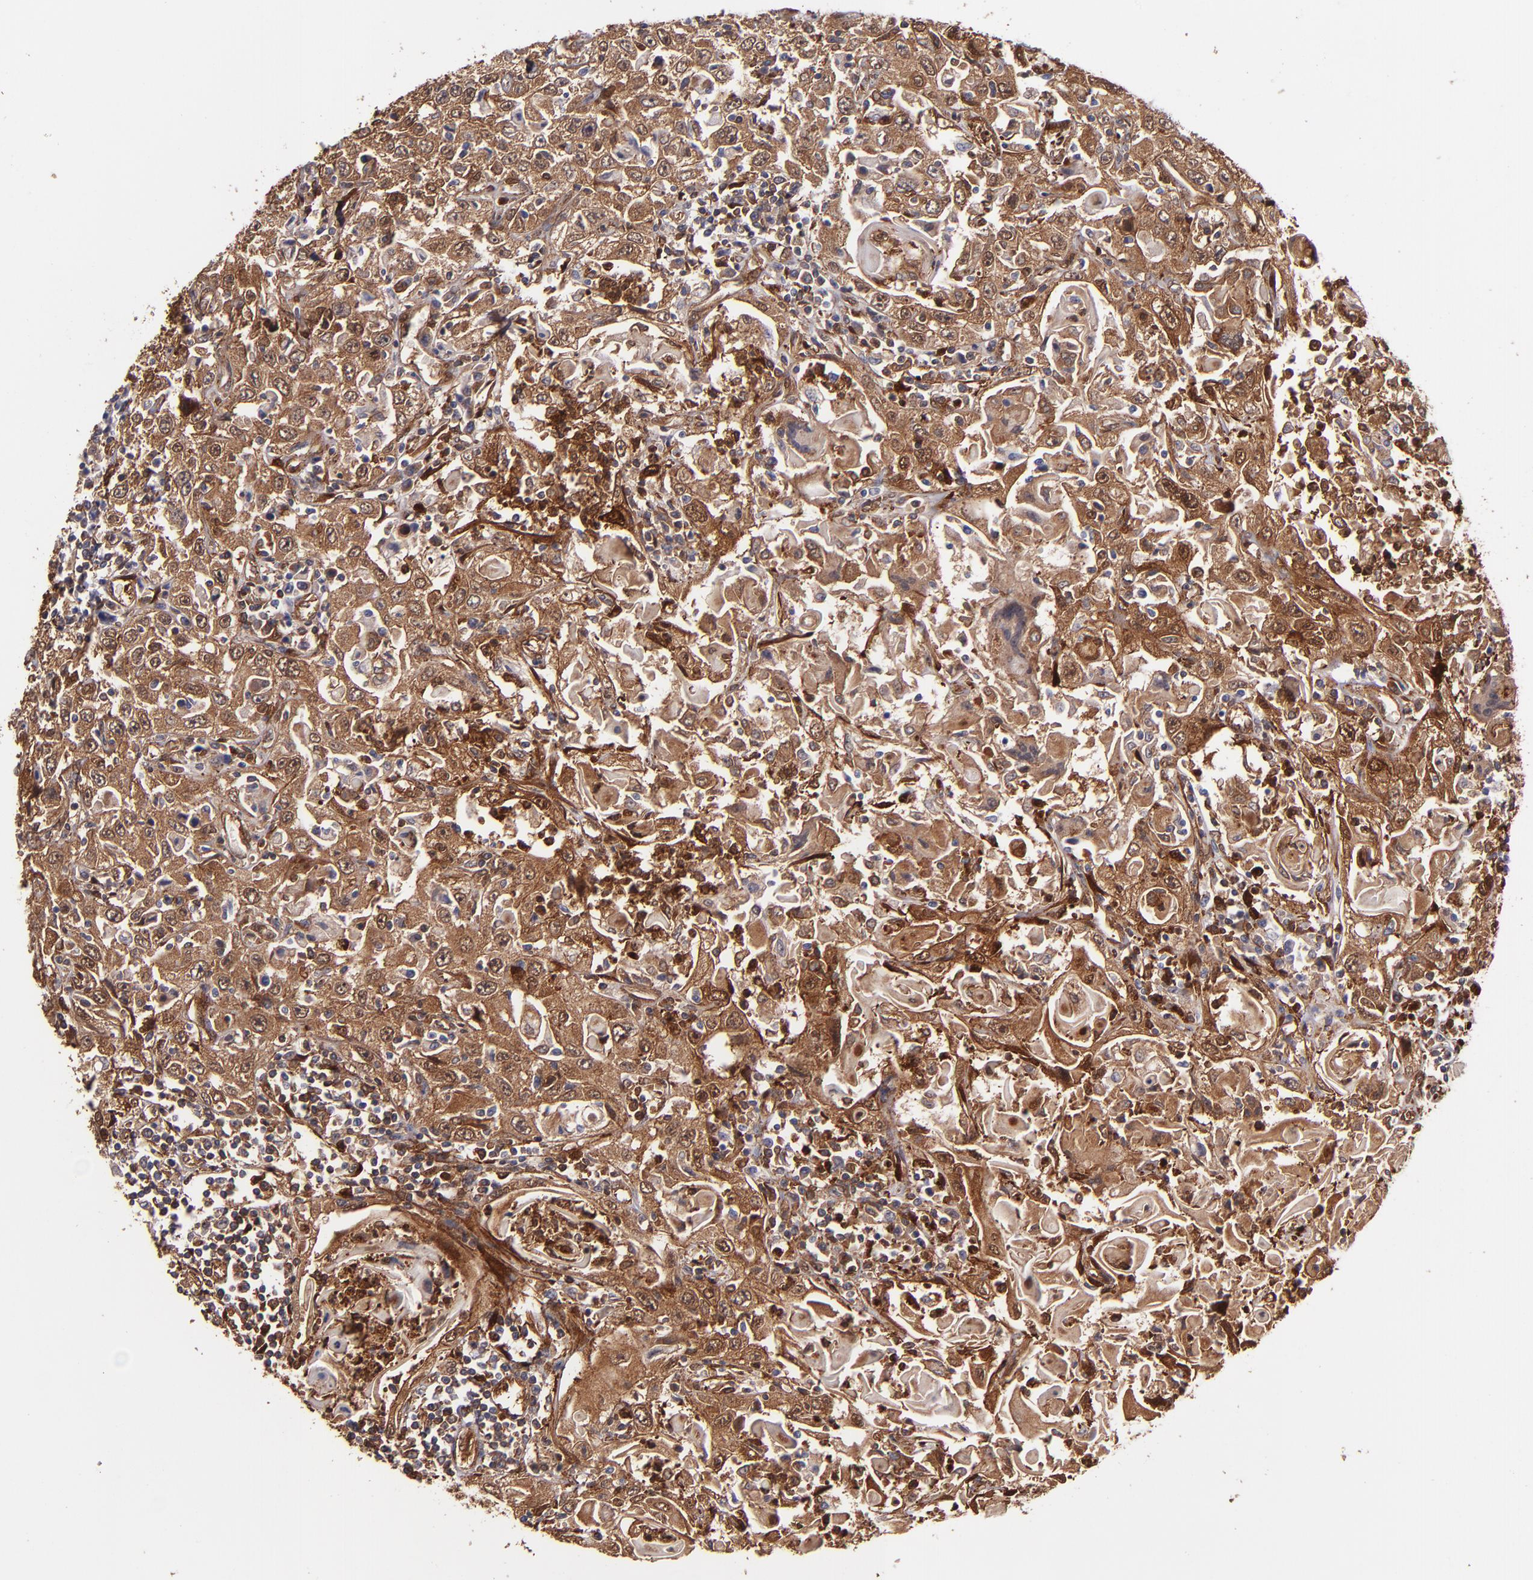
{"staining": {"intensity": "moderate", "quantity": "25%-75%", "location": "cytoplasmic/membranous"}, "tissue": "head and neck cancer", "cell_type": "Tumor cells", "image_type": "cancer", "snomed": [{"axis": "morphology", "description": "Squamous cell carcinoma, NOS"}, {"axis": "topography", "description": "Oral tissue"}, {"axis": "topography", "description": "Head-Neck"}], "caption": "Immunohistochemical staining of squamous cell carcinoma (head and neck) displays moderate cytoplasmic/membranous protein expression in approximately 25%-75% of tumor cells. Using DAB (brown) and hematoxylin (blue) stains, captured at high magnification using brightfield microscopy.", "gene": "VCL", "patient": {"sex": "female", "age": 76}}